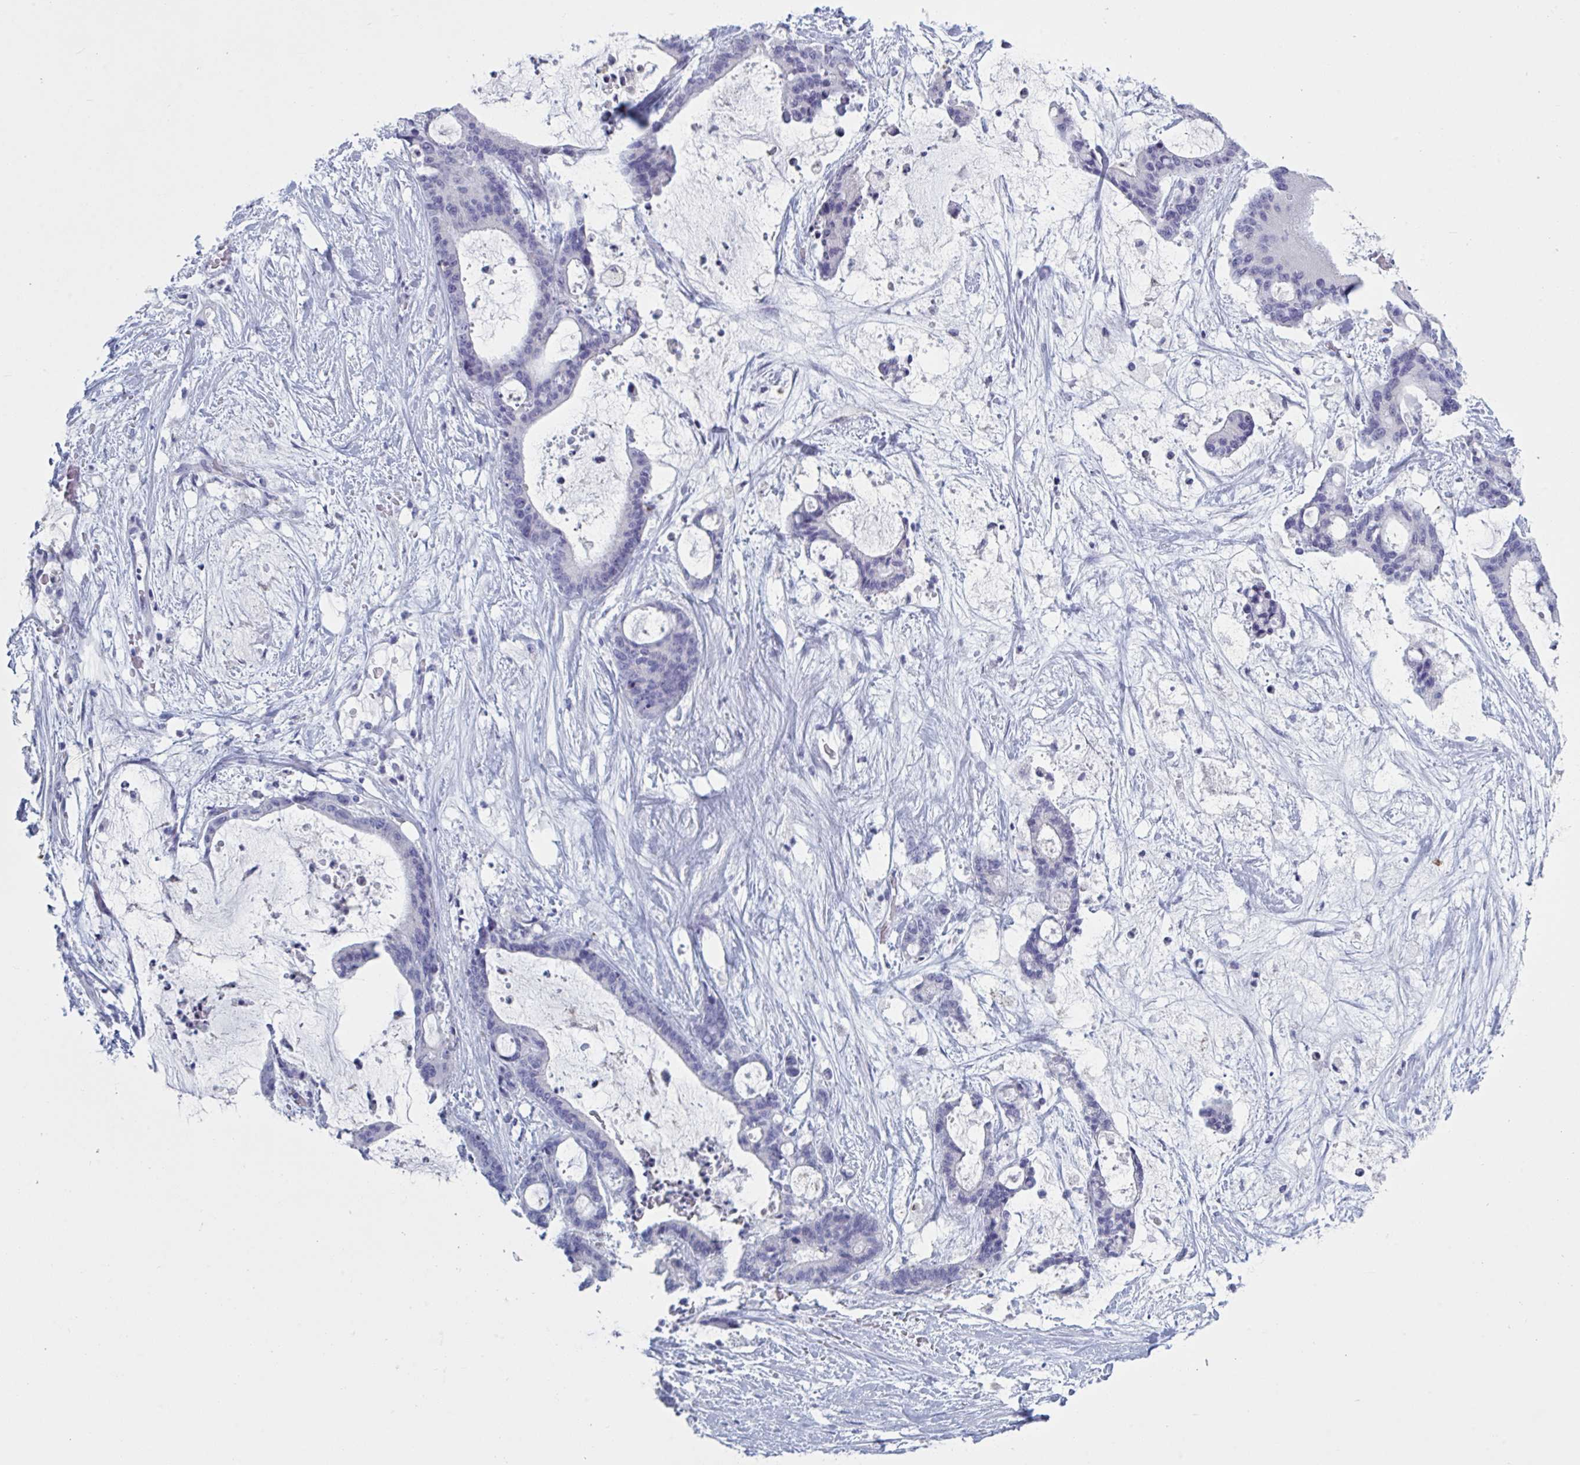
{"staining": {"intensity": "negative", "quantity": "none", "location": "none"}, "tissue": "liver cancer", "cell_type": "Tumor cells", "image_type": "cancer", "snomed": [{"axis": "morphology", "description": "Normal tissue, NOS"}, {"axis": "morphology", "description": "Cholangiocarcinoma"}, {"axis": "topography", "description": "Liver"}, {"axis": "topography", "description": "Peripheral nerve tissue"}], "caption": "IHC of cholangiocarcinoma (liver) demonstrates no positivity in tumor cells. (DAB (3,3'-diaminobenzidine) IHC visualized using brightfield microscopy, high magnification).", "gene": "NDUFC2", "patient": {"sex": "female", "age": 73}}